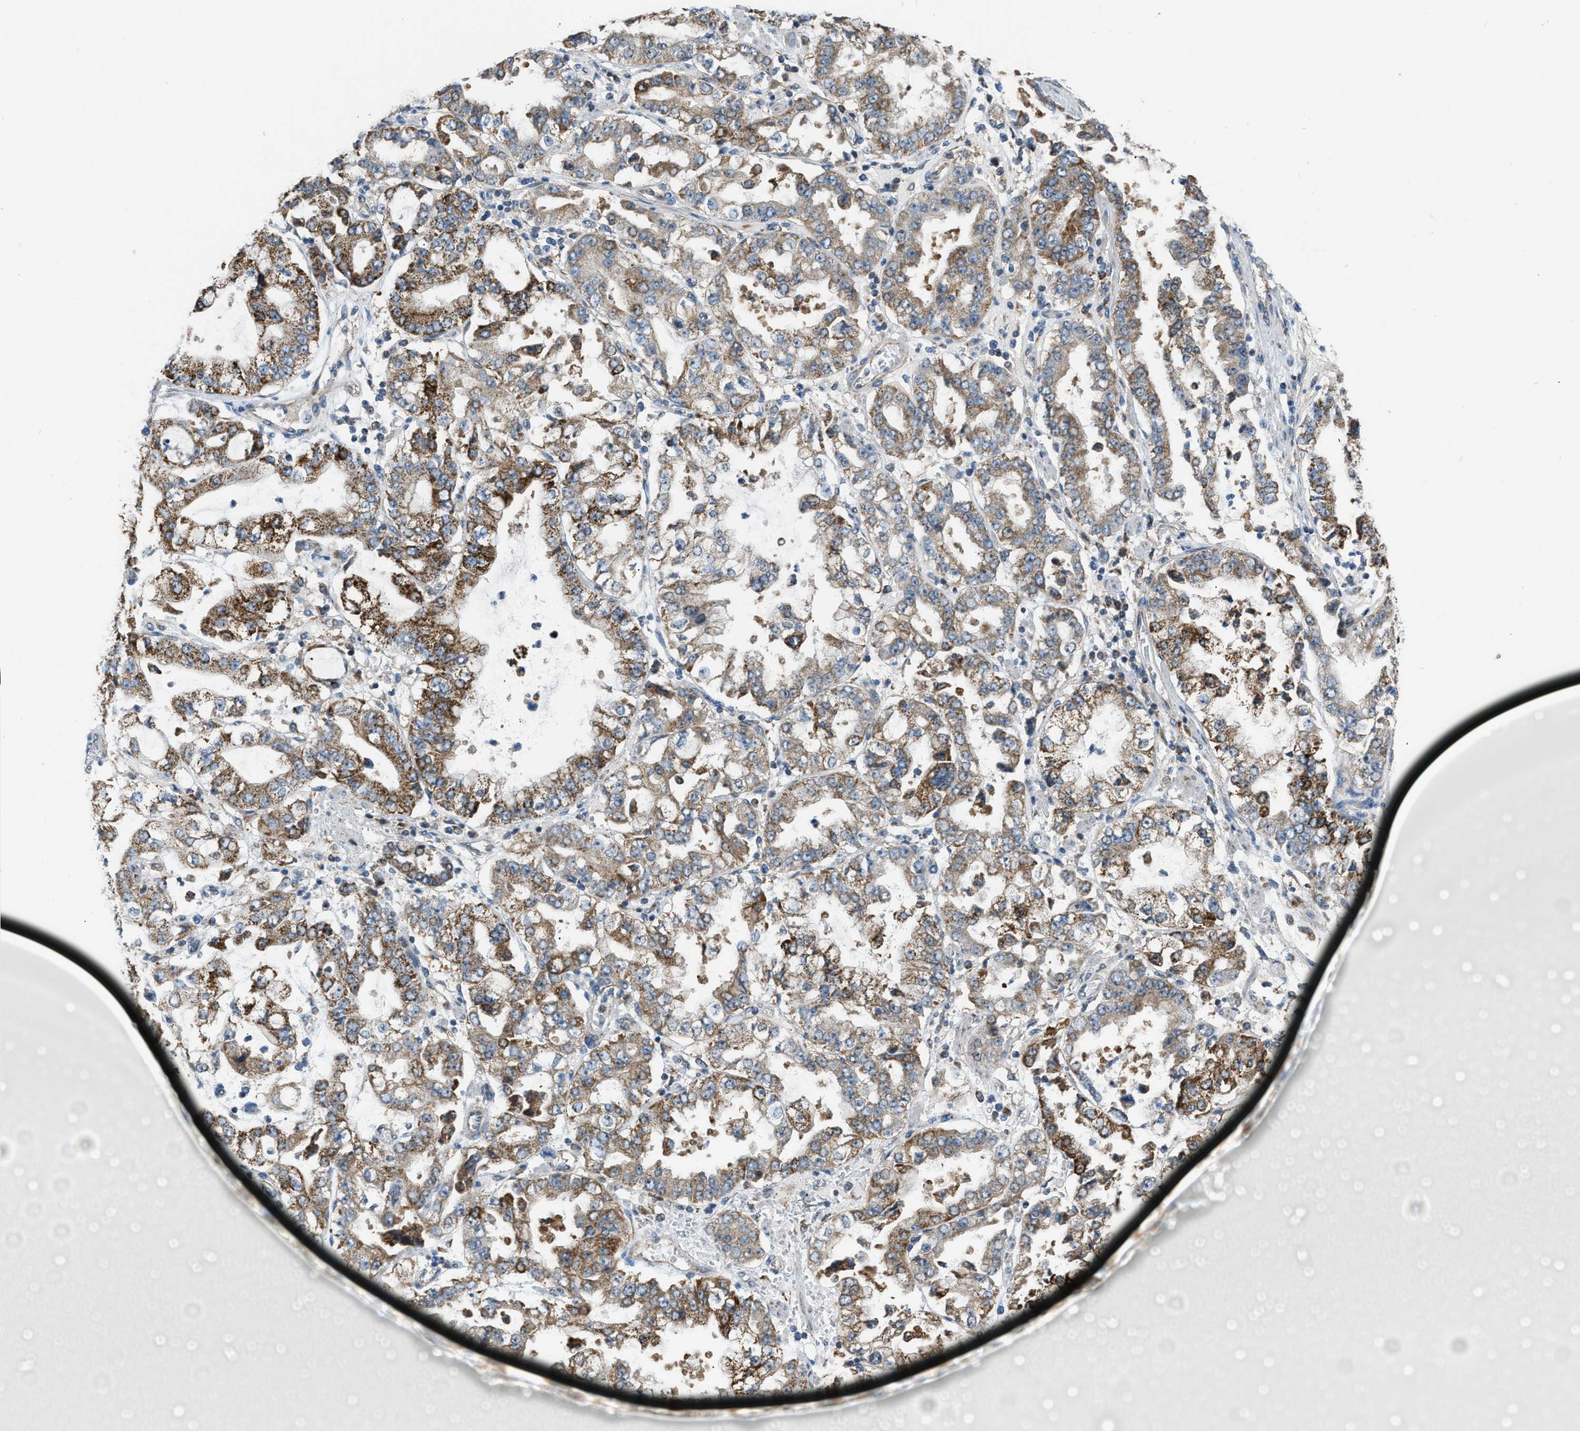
{"staining": {"intensity": "moderate", "quantity": ">75%", "location": "cytoplasmic/membranous"}, "tissue": "stomach cancer", "cell_type": "Tumor cells", "image_type": "cancer", "snomed": [{"axis": "morphology", "description": "Adenocarcinoma, NOS"}, {"axis": "topography", "description": "Stomach"}], "caption": "Moderate cytoplasmic/membranous staining for a protein is appreciated in about >75% of tumor cells of stomach cancer using immunohistochemistry (IHC).", "gene": "ETFB", "patient": {"sex": "male", "age": 76}}